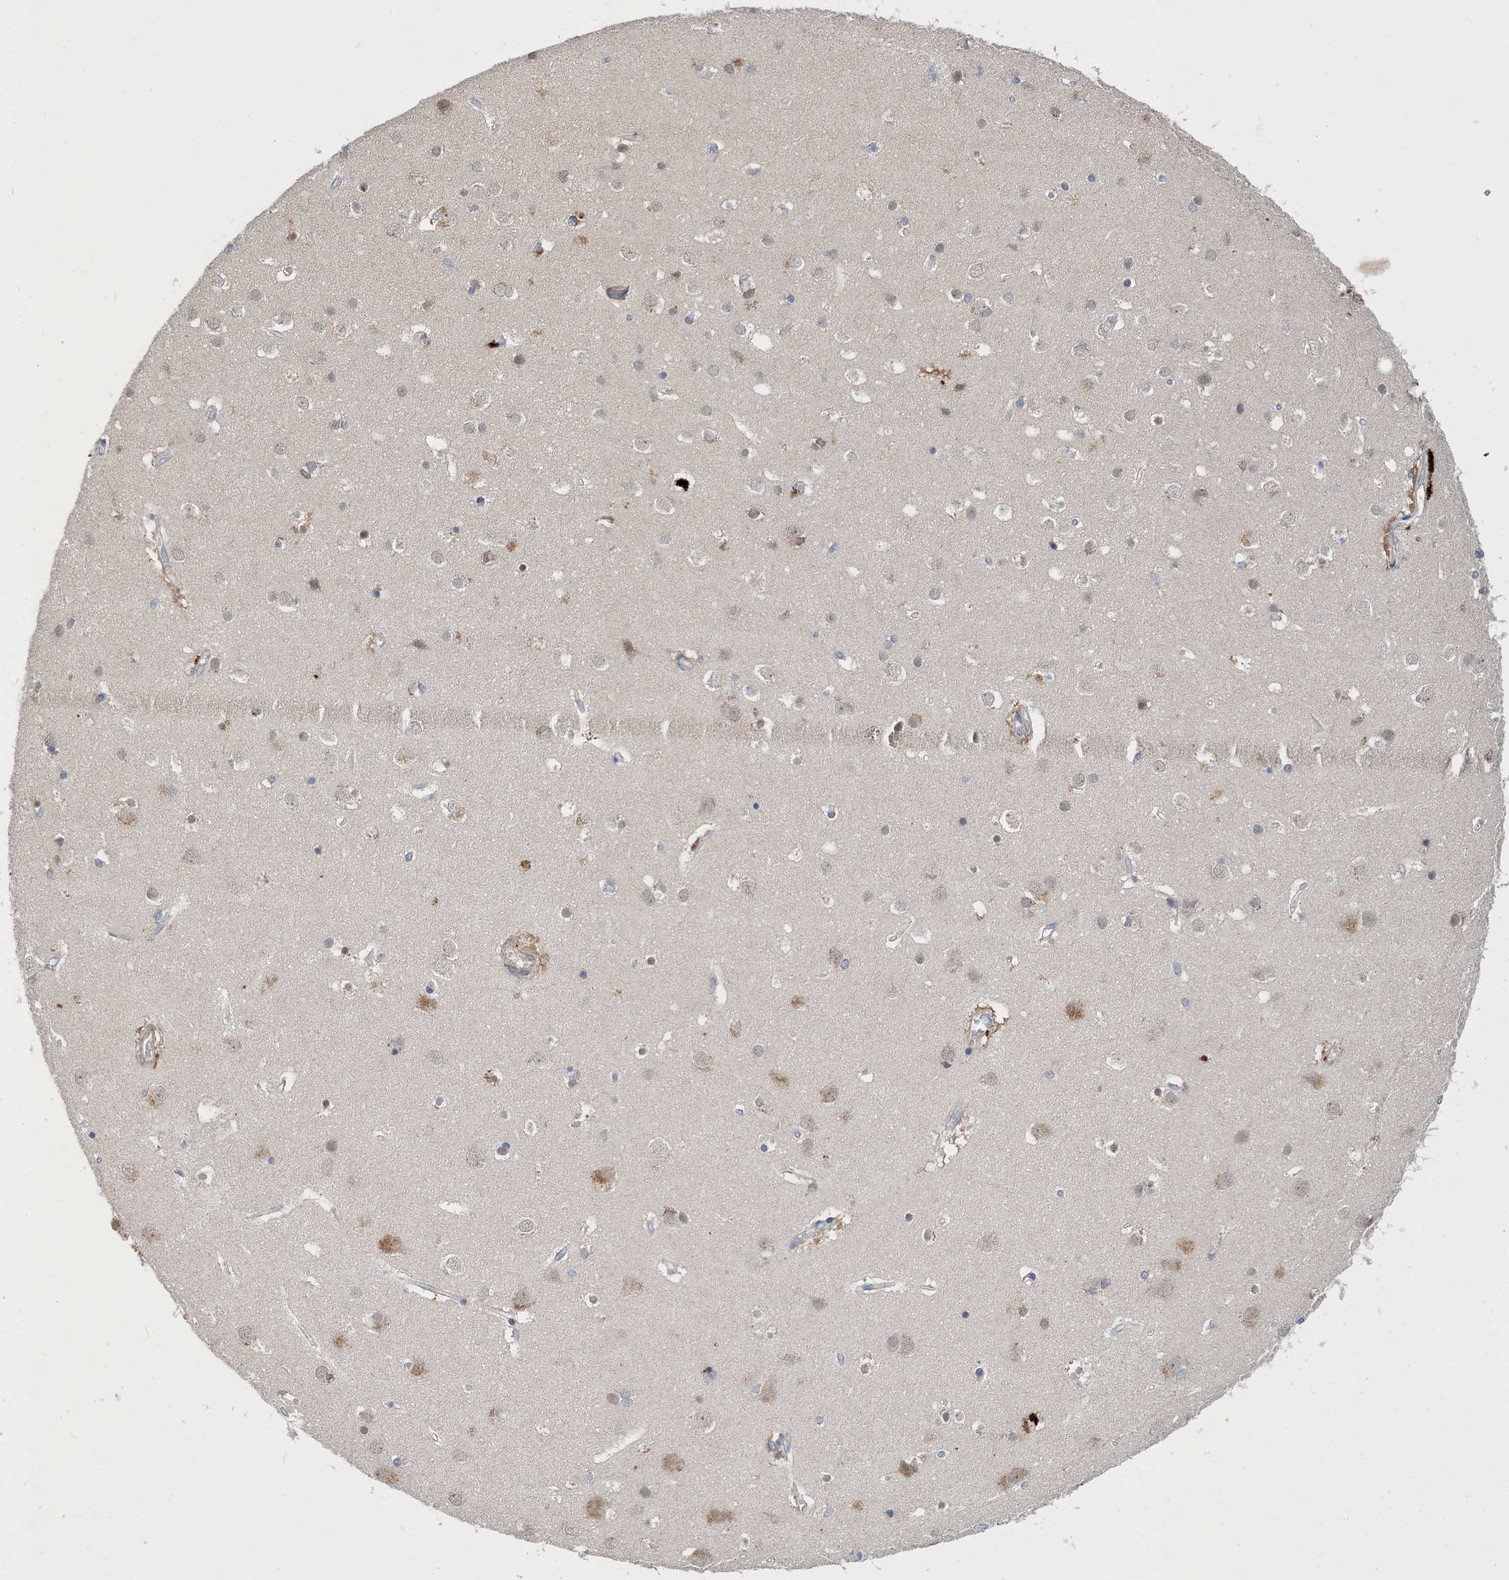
{"staining": {"intensity": "negative", "quantity": "none", "location": "none"}, "tissue": "cerebral cortex", "cell_type": "Endothelial cells", "image_type": "normal", "snomed": [{"axis": "morphology", "description": "Normal tissue, NOS"}, {"axis": "topography", "description": "Cerebral cortex"}], "caption": "A high-resolution image shows immunohistochemistry staining of unremarkable cerebral cortex, which shows no significant expression in endothelial cells.", "gene": "STK19", "patient": {"sex": "male", "age": 54}}